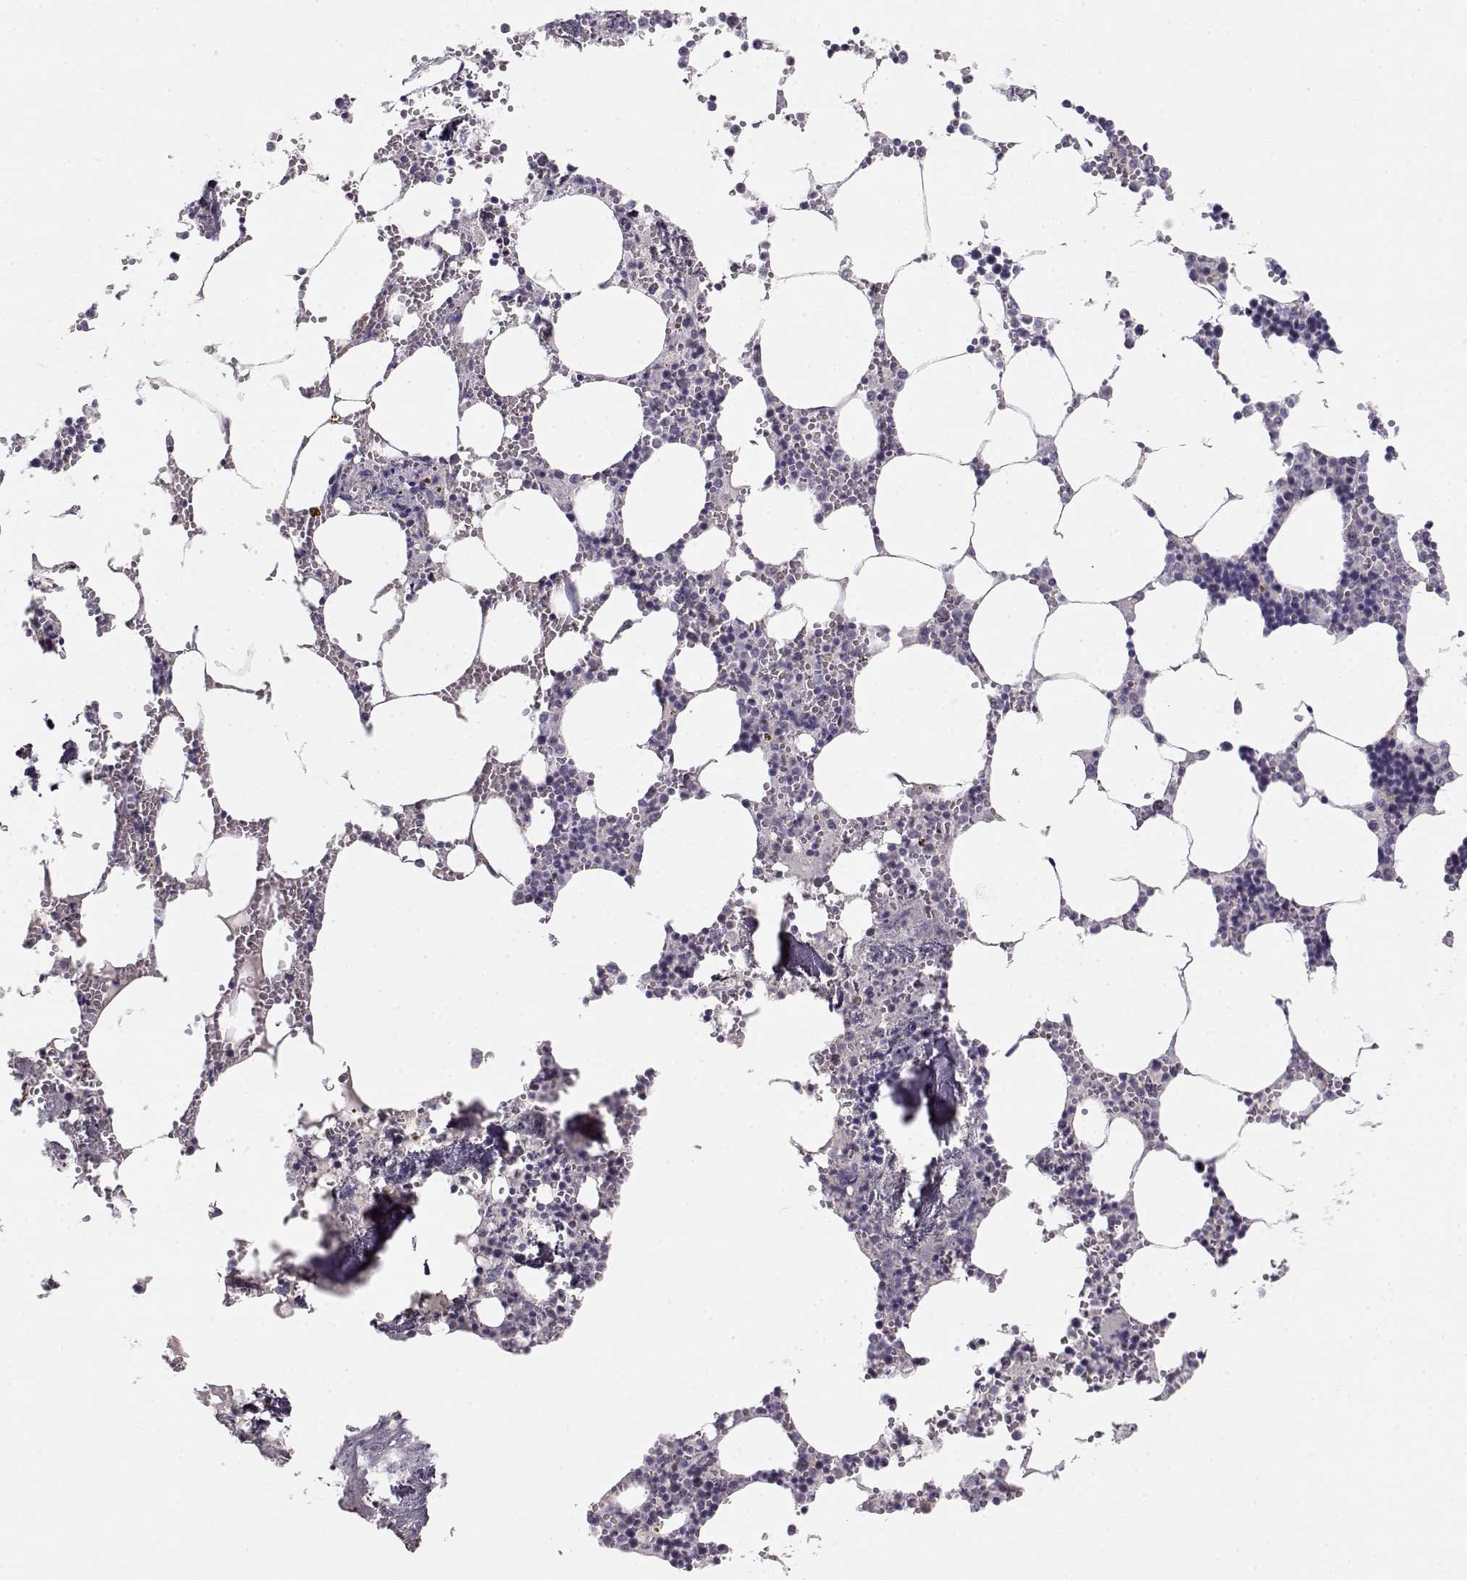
{"staining": {"intensity": "negative", "quantity": "none", "location": "none"}, "tissue": "bone marrow", "cell_type": "Hematopoietic cells", "image_type": "normal", "snomed": [{"axis": "morphology", "description": "Normal tissue, NOS"}, {"axis": "topography", "description": "Bone marrow"}], "caption": "Immunohistochemical staining of unremarkable bone marrow reveals no significant expression in hematopoietic cells.", "gene": "OPN5", "patient": {"sex": "male", "age": 54}}